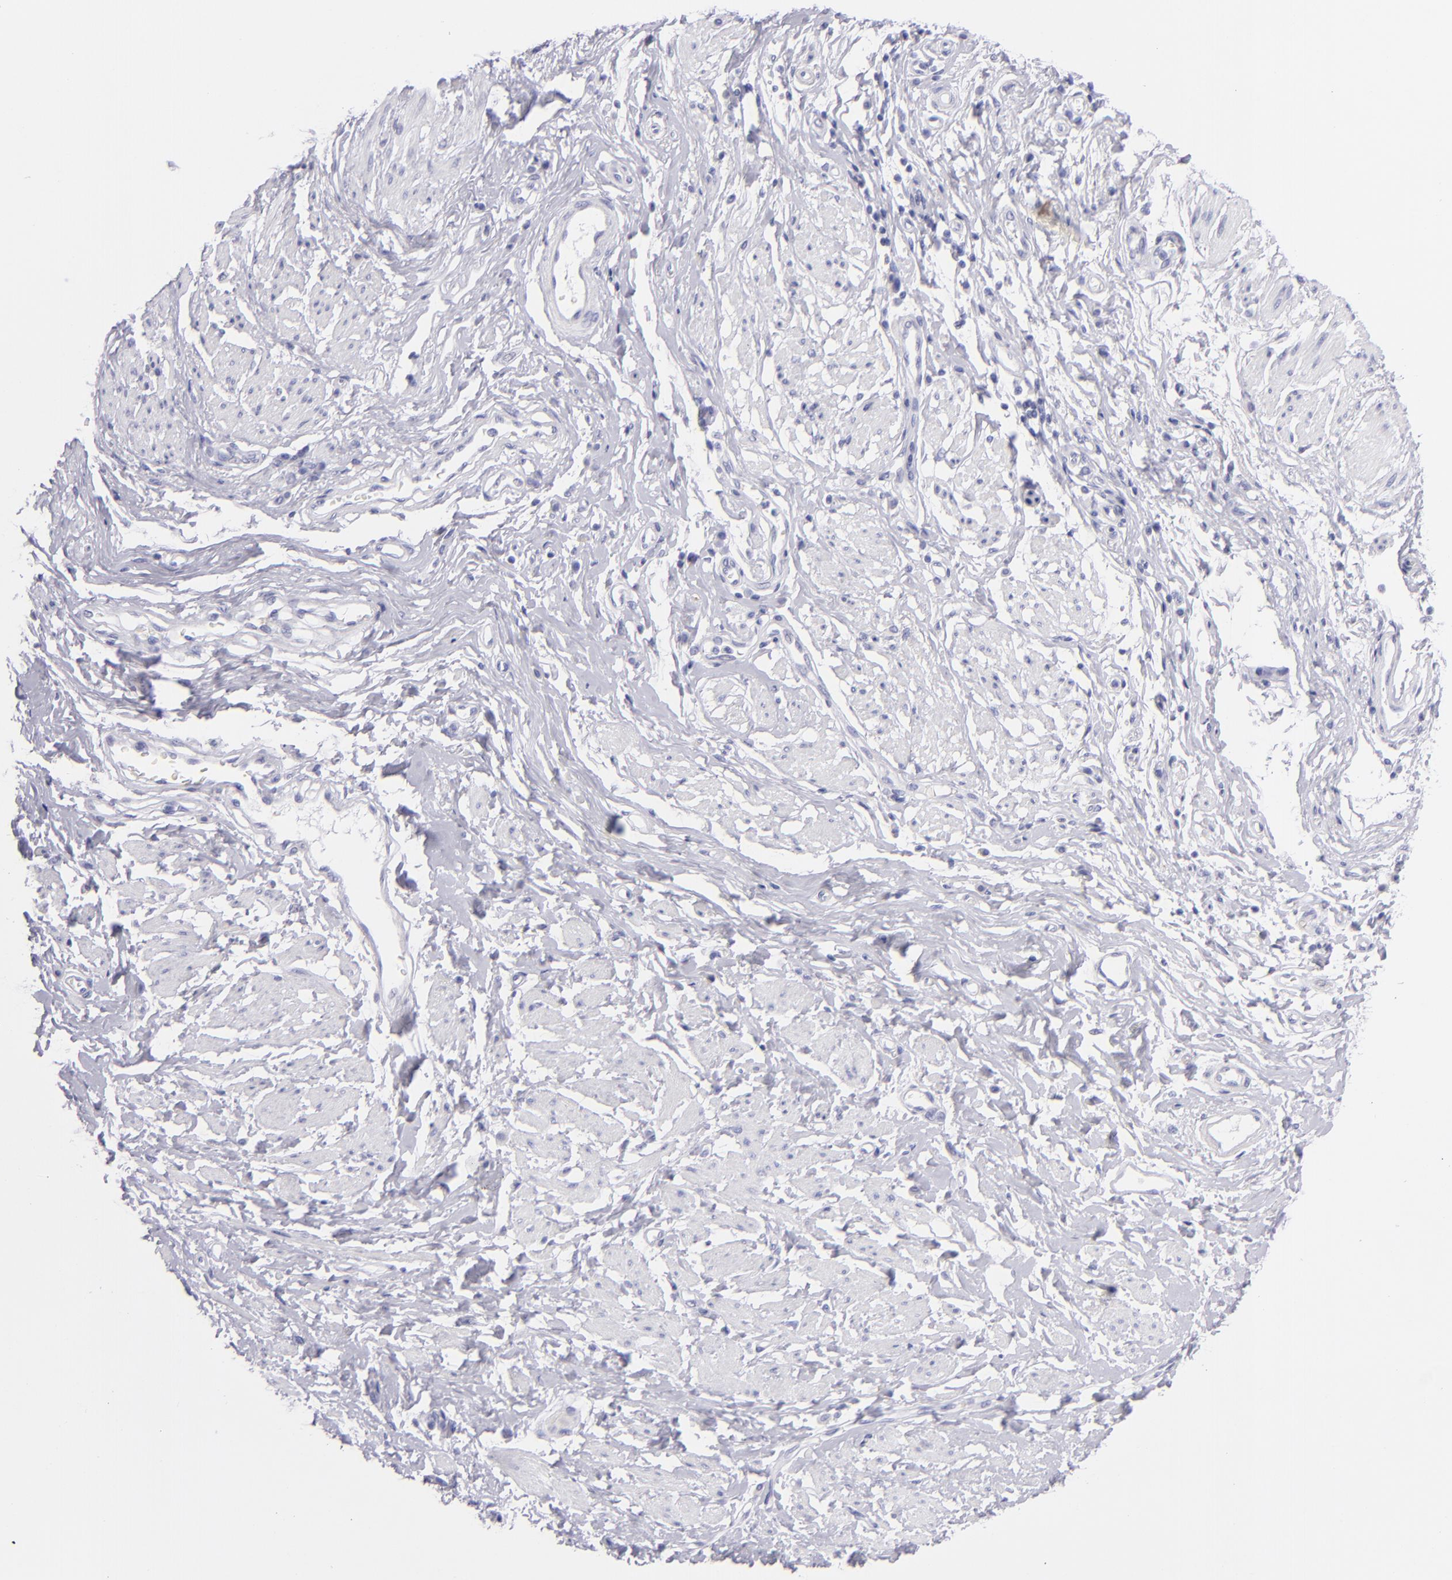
{"staining": {"intensity": "negative", "quantity": "none", "location": "none"}, "tissue": "esophagus", "cell_type": "Squamous epithelial cells", "image_type": "normal", "snomed": [{"axis": "morphology", "description": "Normal tissue, NOS"}, {"axis": "topography", "description": "Esophagus"}], "caption": "A high-resolution histopathology image shows immunohistochemistry (IHC) staining of unremarkable esophagus, which displays no significant staining in squamous epithelial cells.", "gene": "PRPH", "patient": {"sex": "male", "age": 70}}